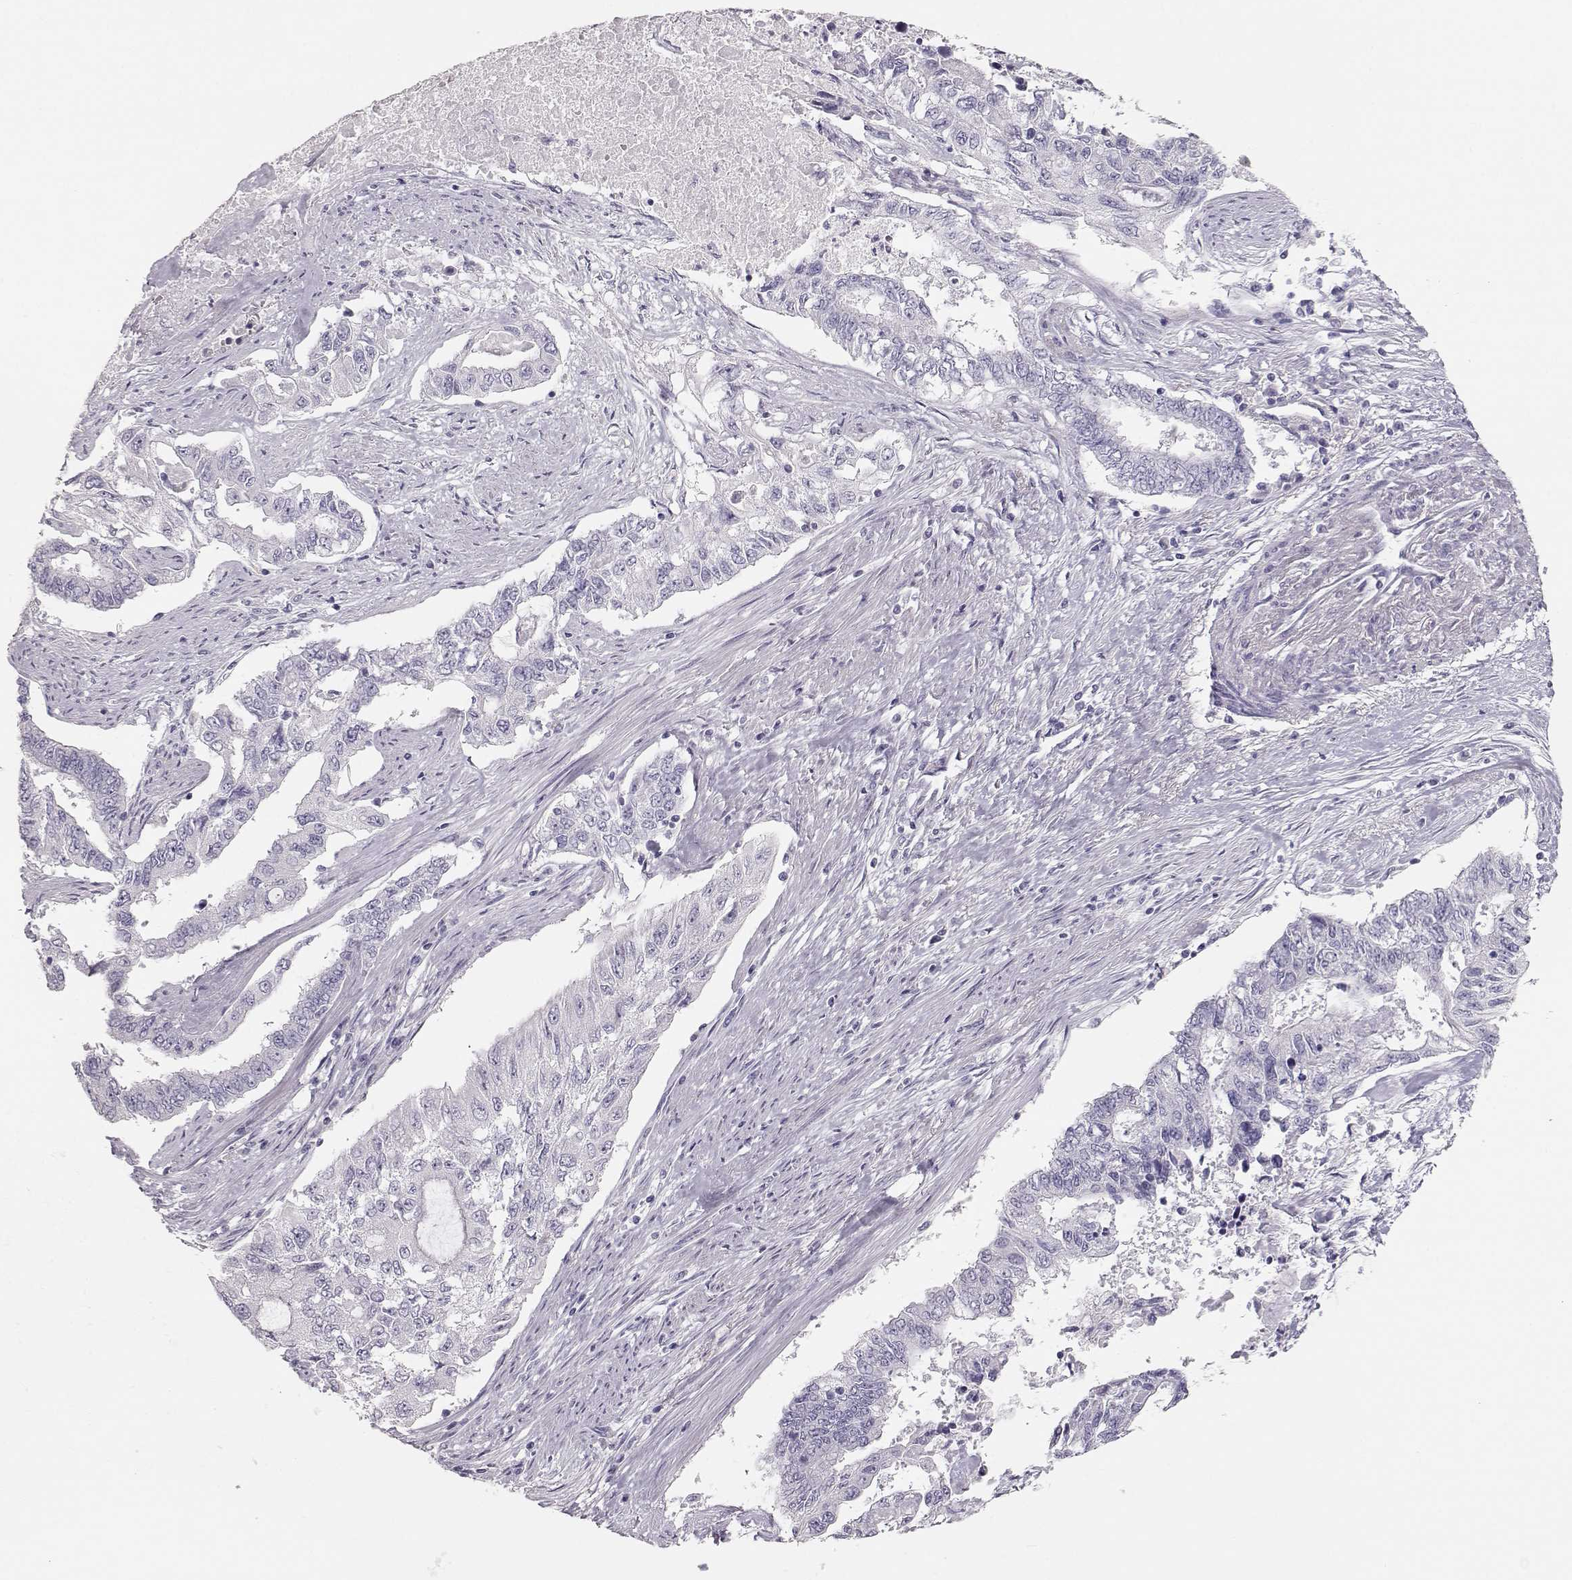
{"staining": {"intensity": "negative", "quantity": "none", "location": "none"}, "tissue": "endometrial cancer", "cell_type": "Tumor cells", "image_type": "cancer", "snomed": [{"axis": "morphology", "description": "Adenocarcinoma, NOS"}, {"axis": "topography", "description": "Uterus"}], "caption": "High power microscopy micrograph of an IHC micrograph of endometrial cancer (adenocarcinoma), revealing no significant expression in tumor cells.", "gene": "LEPR", "patient": {"sex": "female", "age": 59}}